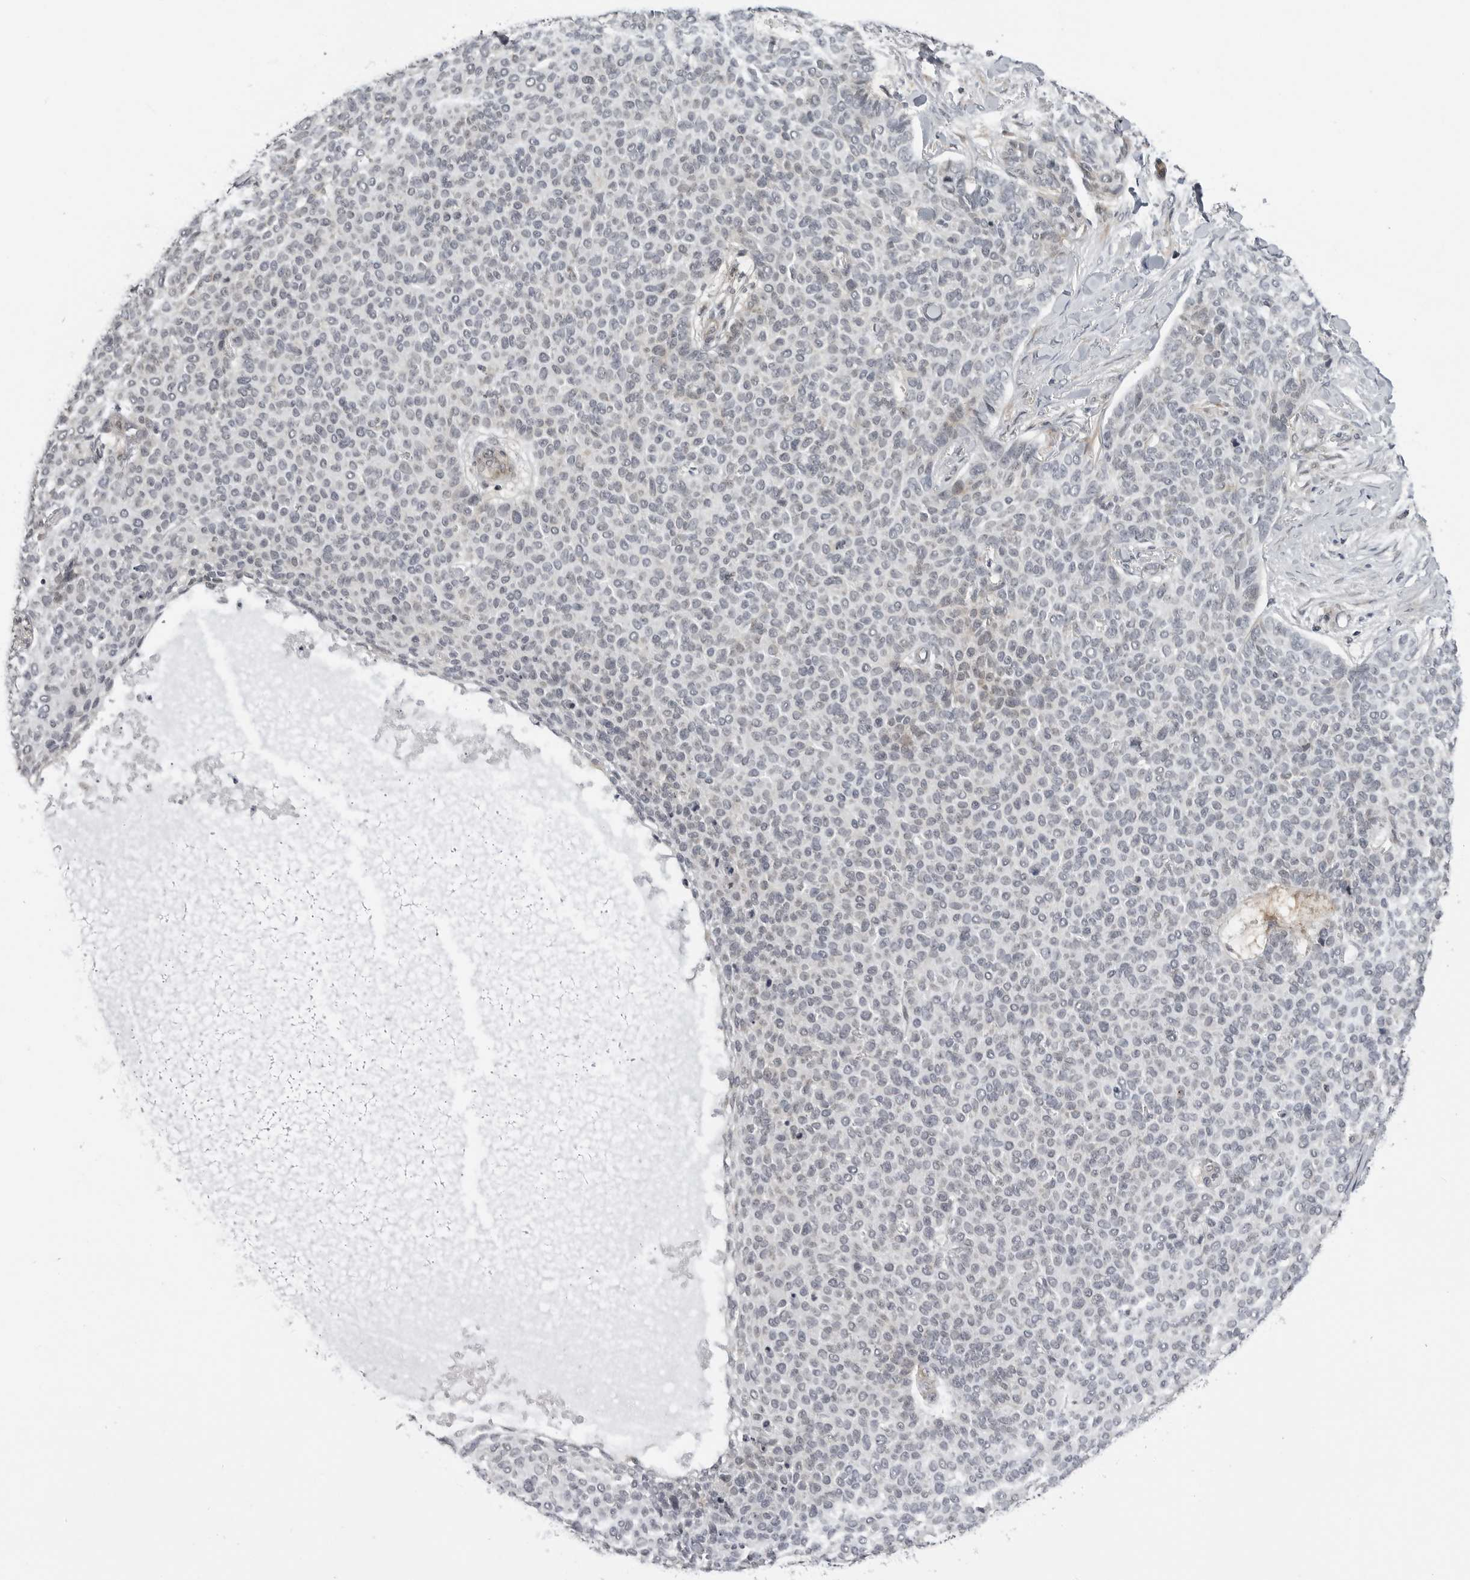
{"staining": {"intensity": "negative", "quantity": "none", "location": "none"}, "tissue": "skin cancer", "cell_type": "Tumor cells", "image_type": "cancer", "snomed": [{"axis": "morphology", "description": "Normal tissue, NOS"}, {"axis": "morphology", "description": "Basal cell carcinoma"}, {"axis": "topography", "description": "Skin"}], "caption": "The IHC photomicrograph has no significant positivity in tumor cells of skin cancer tissue.", "gene": "ADAMTS5", "patient": {"sex": "male", "age": 50}}